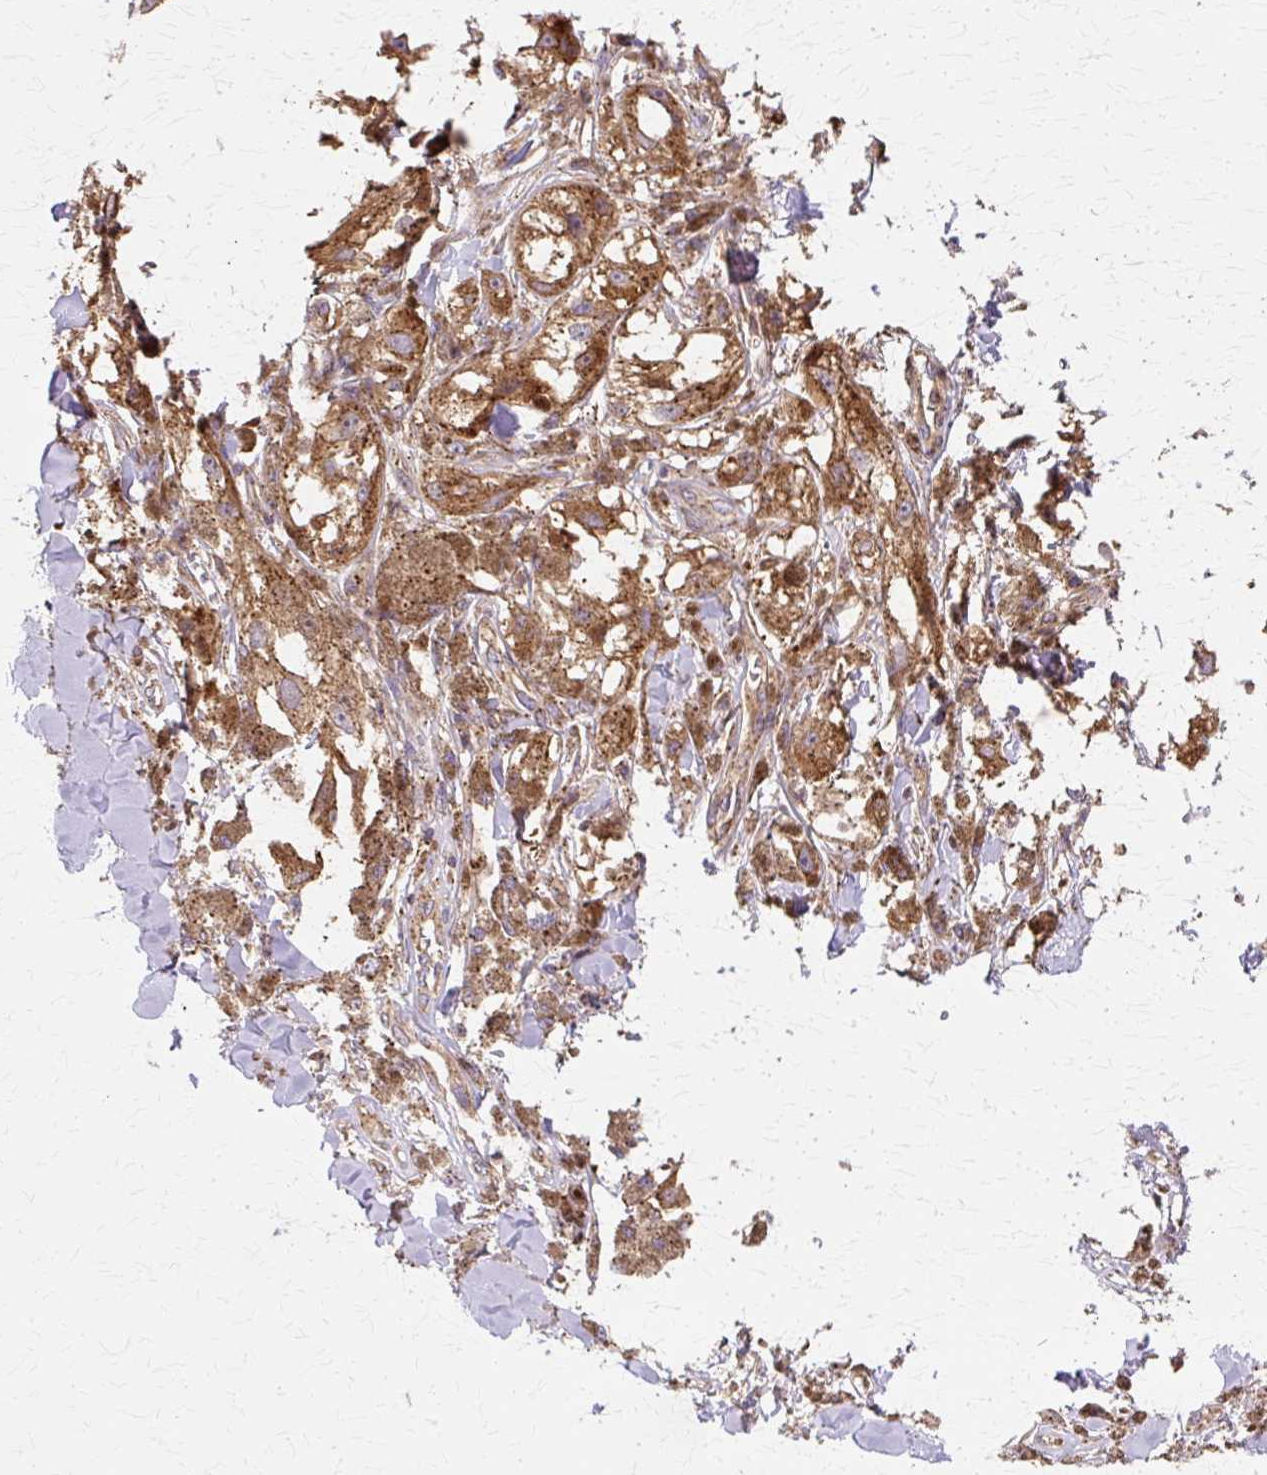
{"staining": {"intensity": "moderate", "quantity": ">75%", "location": "cytoplasmic/membranous"}, "tissue": "melanoma", "cell_type": "Tumor cells", "image_type": "cancer", "snomed": [{"axis": "morphology", "description": "Malignant melanoma, NOS"}, {"axis": "topography", "description": "Skin"}], "caption": "Human malignant melanoma stained with a brown dye shows moderate cytoplasmic/membranous positive staining in approximately >75% of tumor cells.", "gene": "COPB1", "patient": {"sex": "male", "age": 88}}